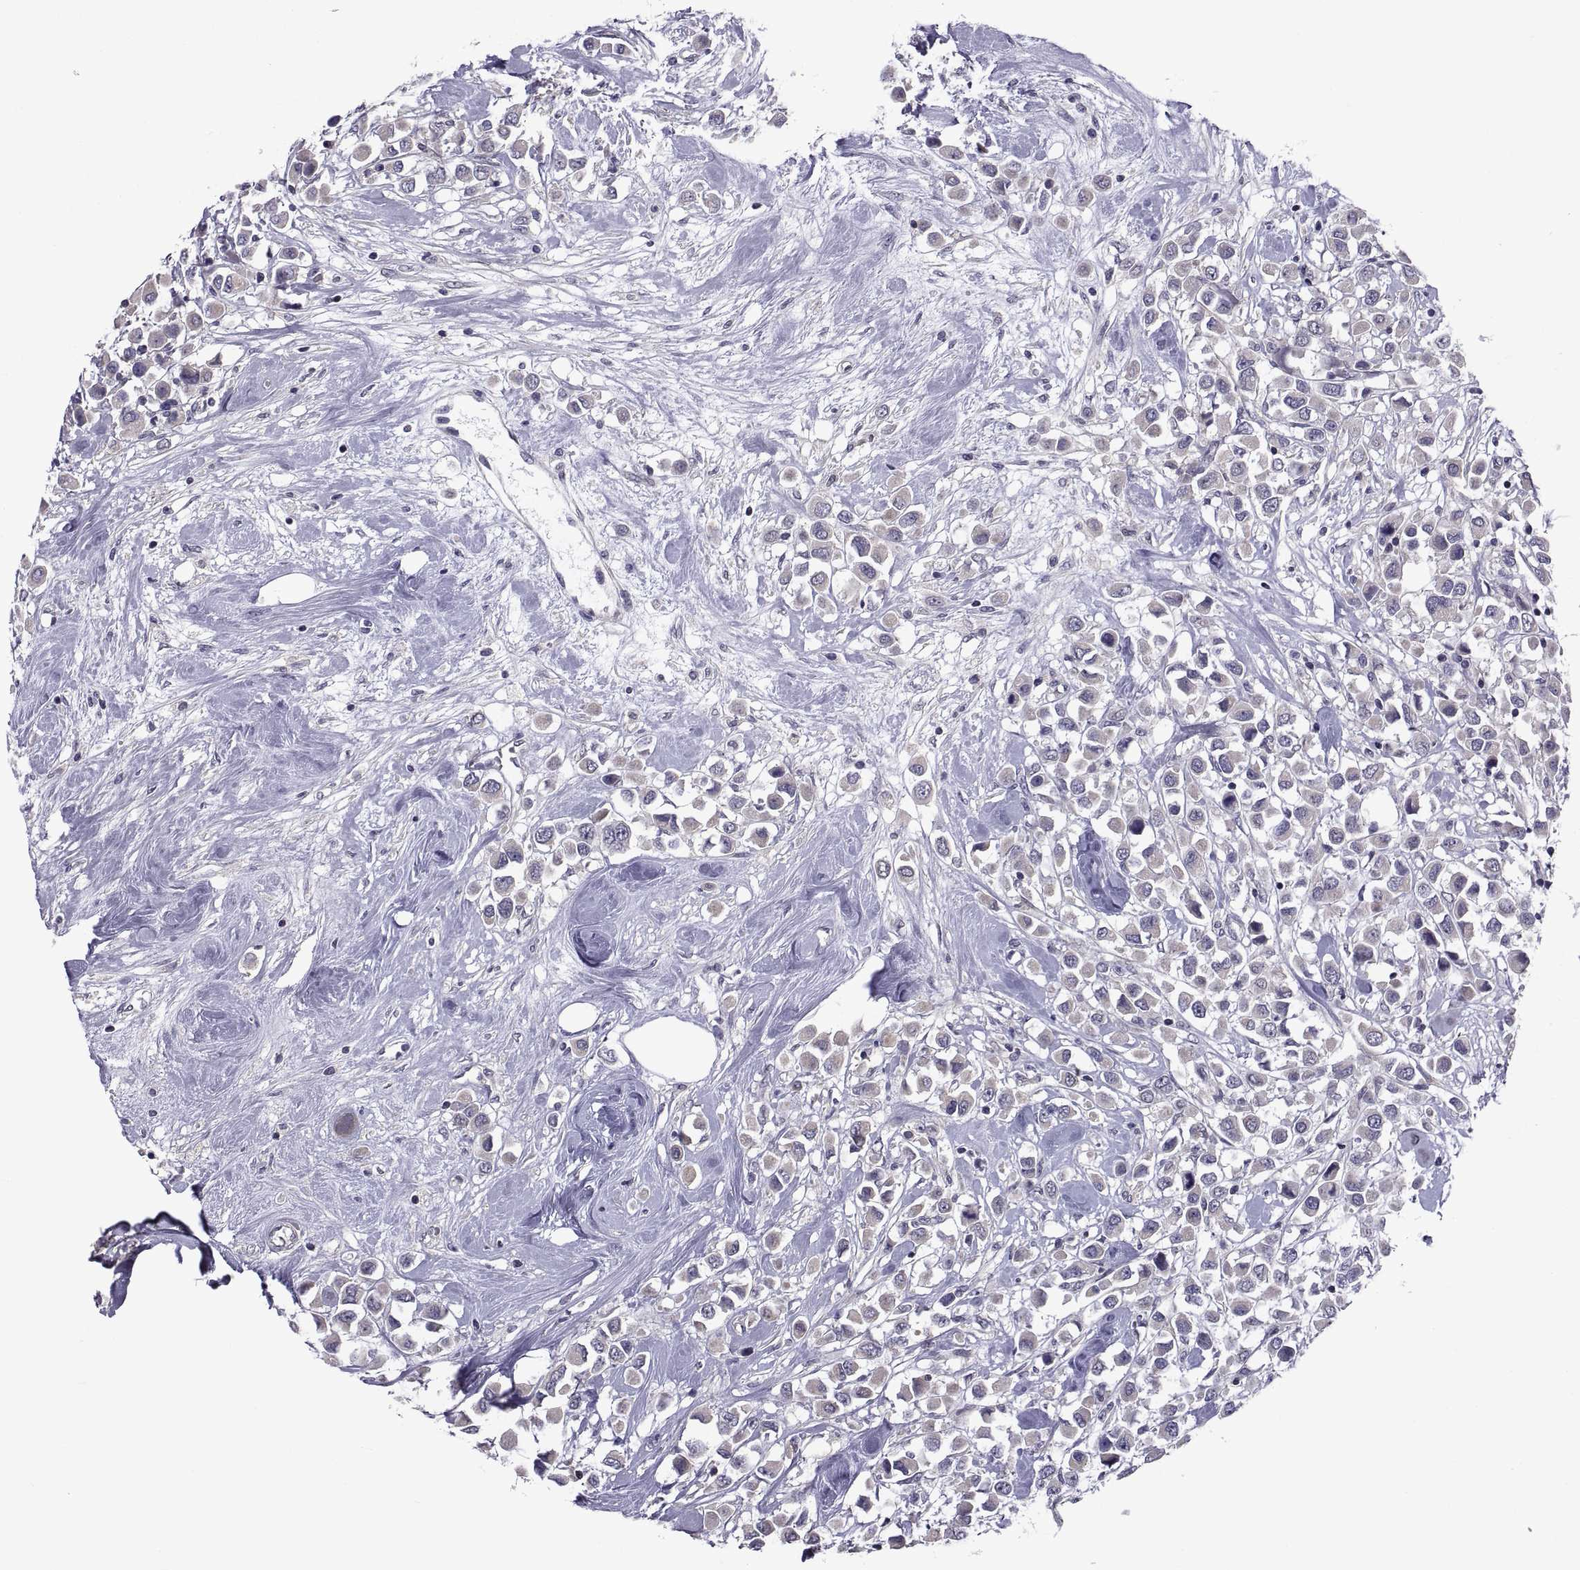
{"staining": {"intensity": "weak", "quantity": "25%-75%", "location": "cytoplasmic/membranous"}, "tissue": "breast cancer", "cell_type": "Tumor cells", "image_type": "cancer", "snomed": [{"axis": "morphology", "description": "Duct carcinoma"}, {"axis": "topography", "description": "Breast"}], "caption": "Protein staining demonstrates weak cytoplasmic/membranous staining in approximately 25%-75% of tumor cells in breast infiltrating ductal carcinoma. The staining was performed using DAB (3,3'-diaminobenzidine) to visualize the protein expression in brown, while the nuclei were stained in blue with hematoxylin (Magnification: 20x).", "gene": "NPTX2", "patient": {"sex": "female", "age": 61}}